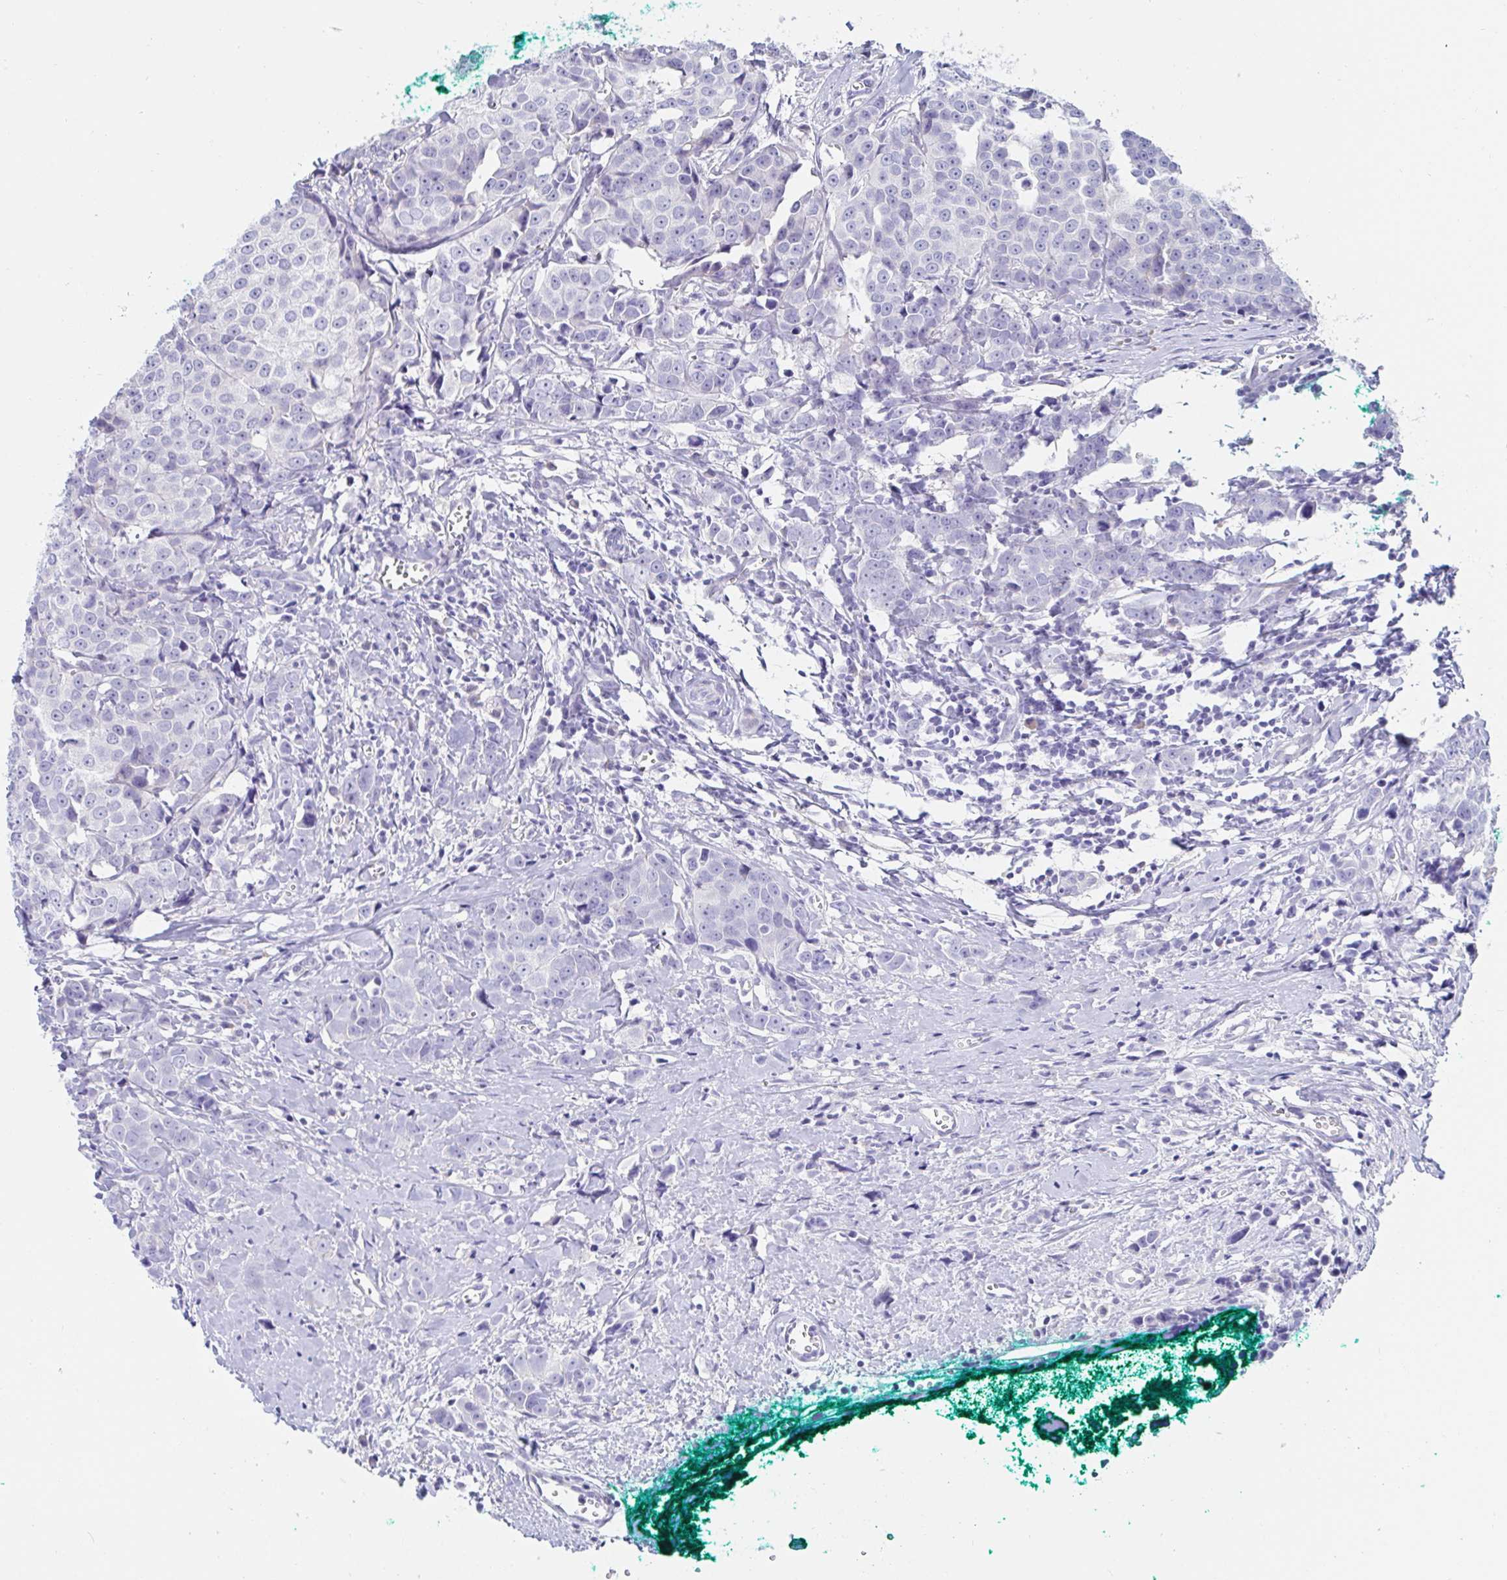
{"staining": {"intensity": "negative", "quantity": "none", "location": "none"}, "tissue": "breast cancer", "cell_type": "Tumor cells", "image_type": "cancer", "snomed": [{"axis": "morphology", "description": "Duct carcinoma"}, {"axis": "topography", "description": "Breast"}], "caption": "The histopathology image exhibits no staining of tumor cells in breast cancer (infiltrating ductal carcinoma).", "gene": "C4orf17", "patient": {"sex": "female", "age": 80}}